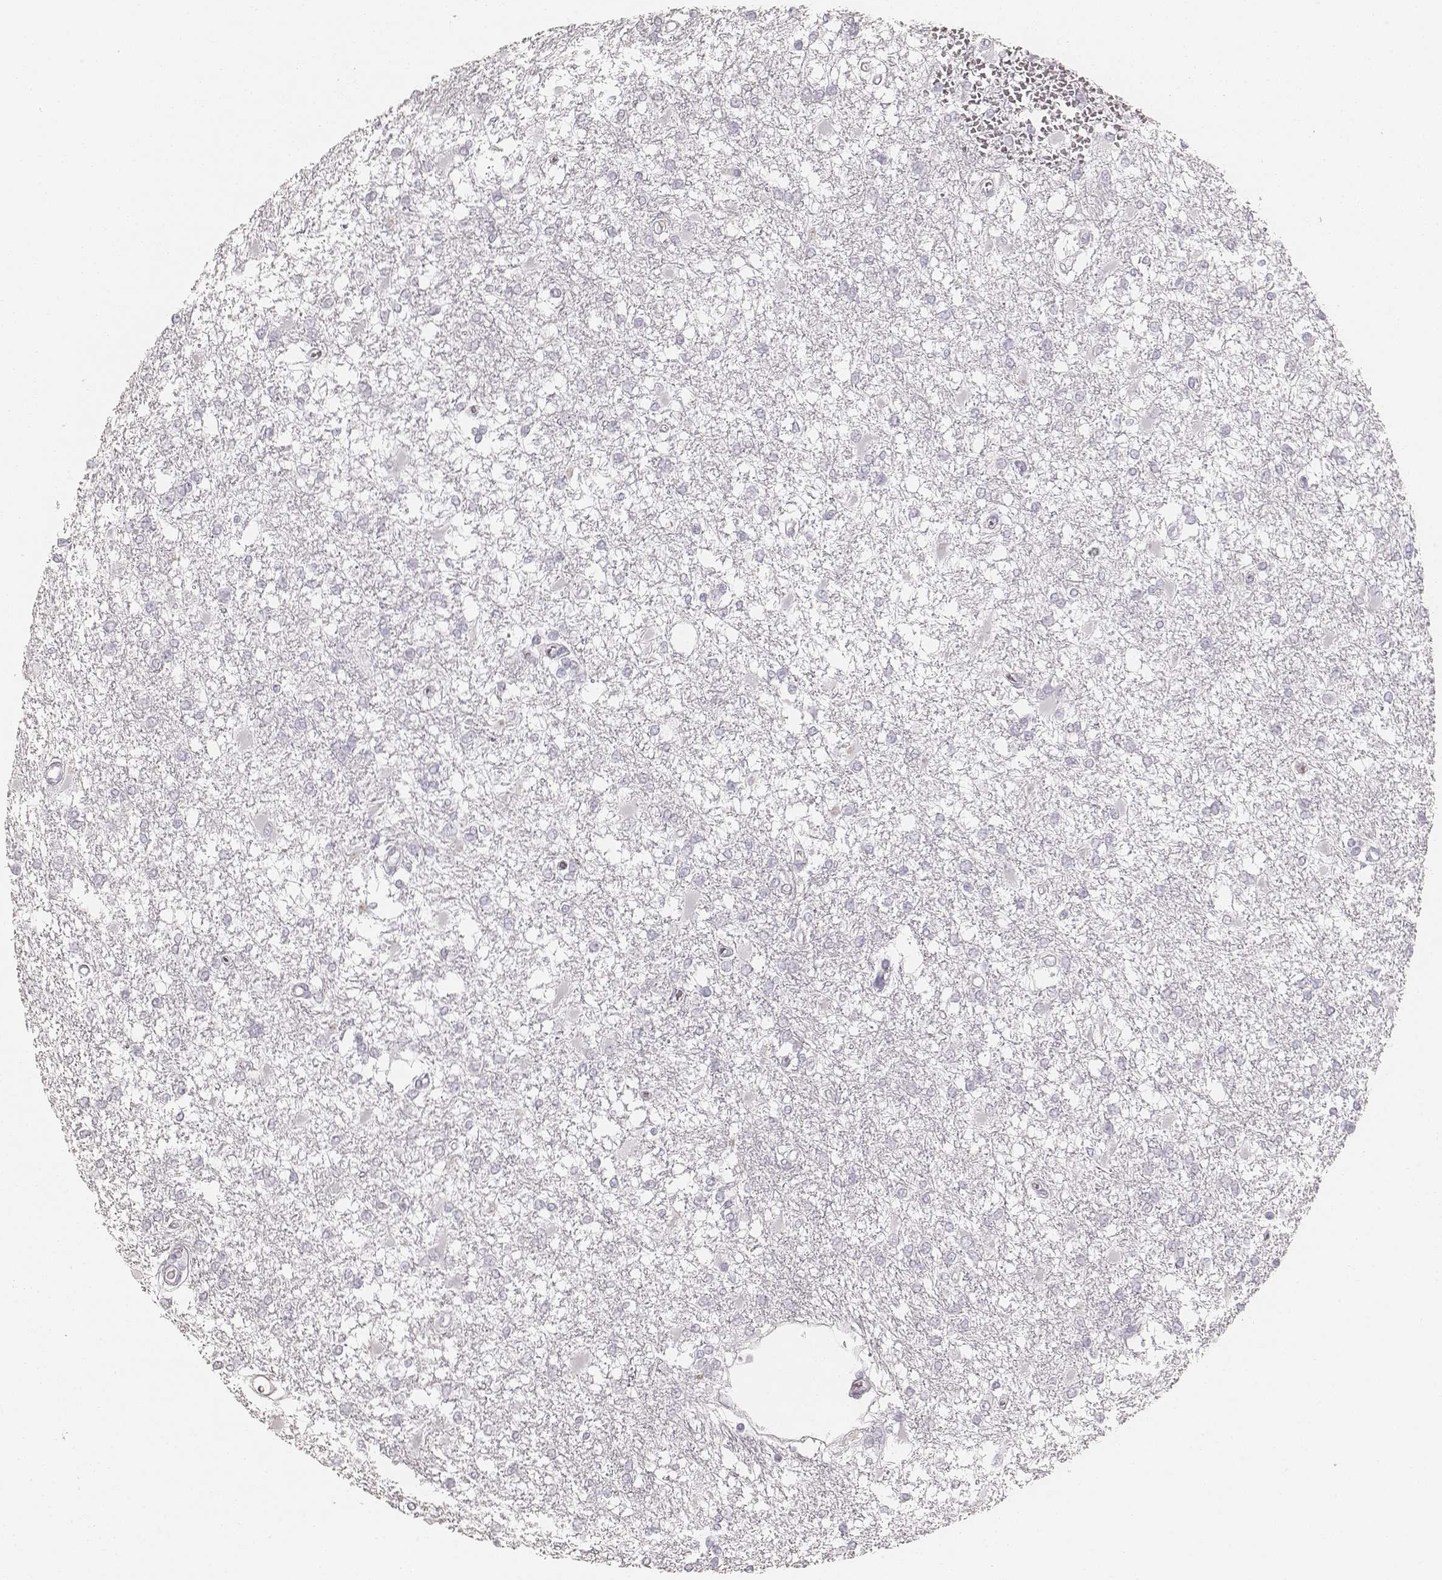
{"staining": {"intensity": "negative", "quantity": "none", "location": "none"}, "tissue": "glioma", "cell_type": "Tumor cells", "image_type": "cancer", "snomed": [{"axis": "morphology", "description": "Glioma, malignant, High grade"}, {"axis": "topography", "description": "Cerebral cortex"}], "caption": "Micrograph shows no significant protein expression in tumor cells of malignant glioma (high-grade).", "gene": "KRT34", "patient": {"sex": "male", "age": 79}}